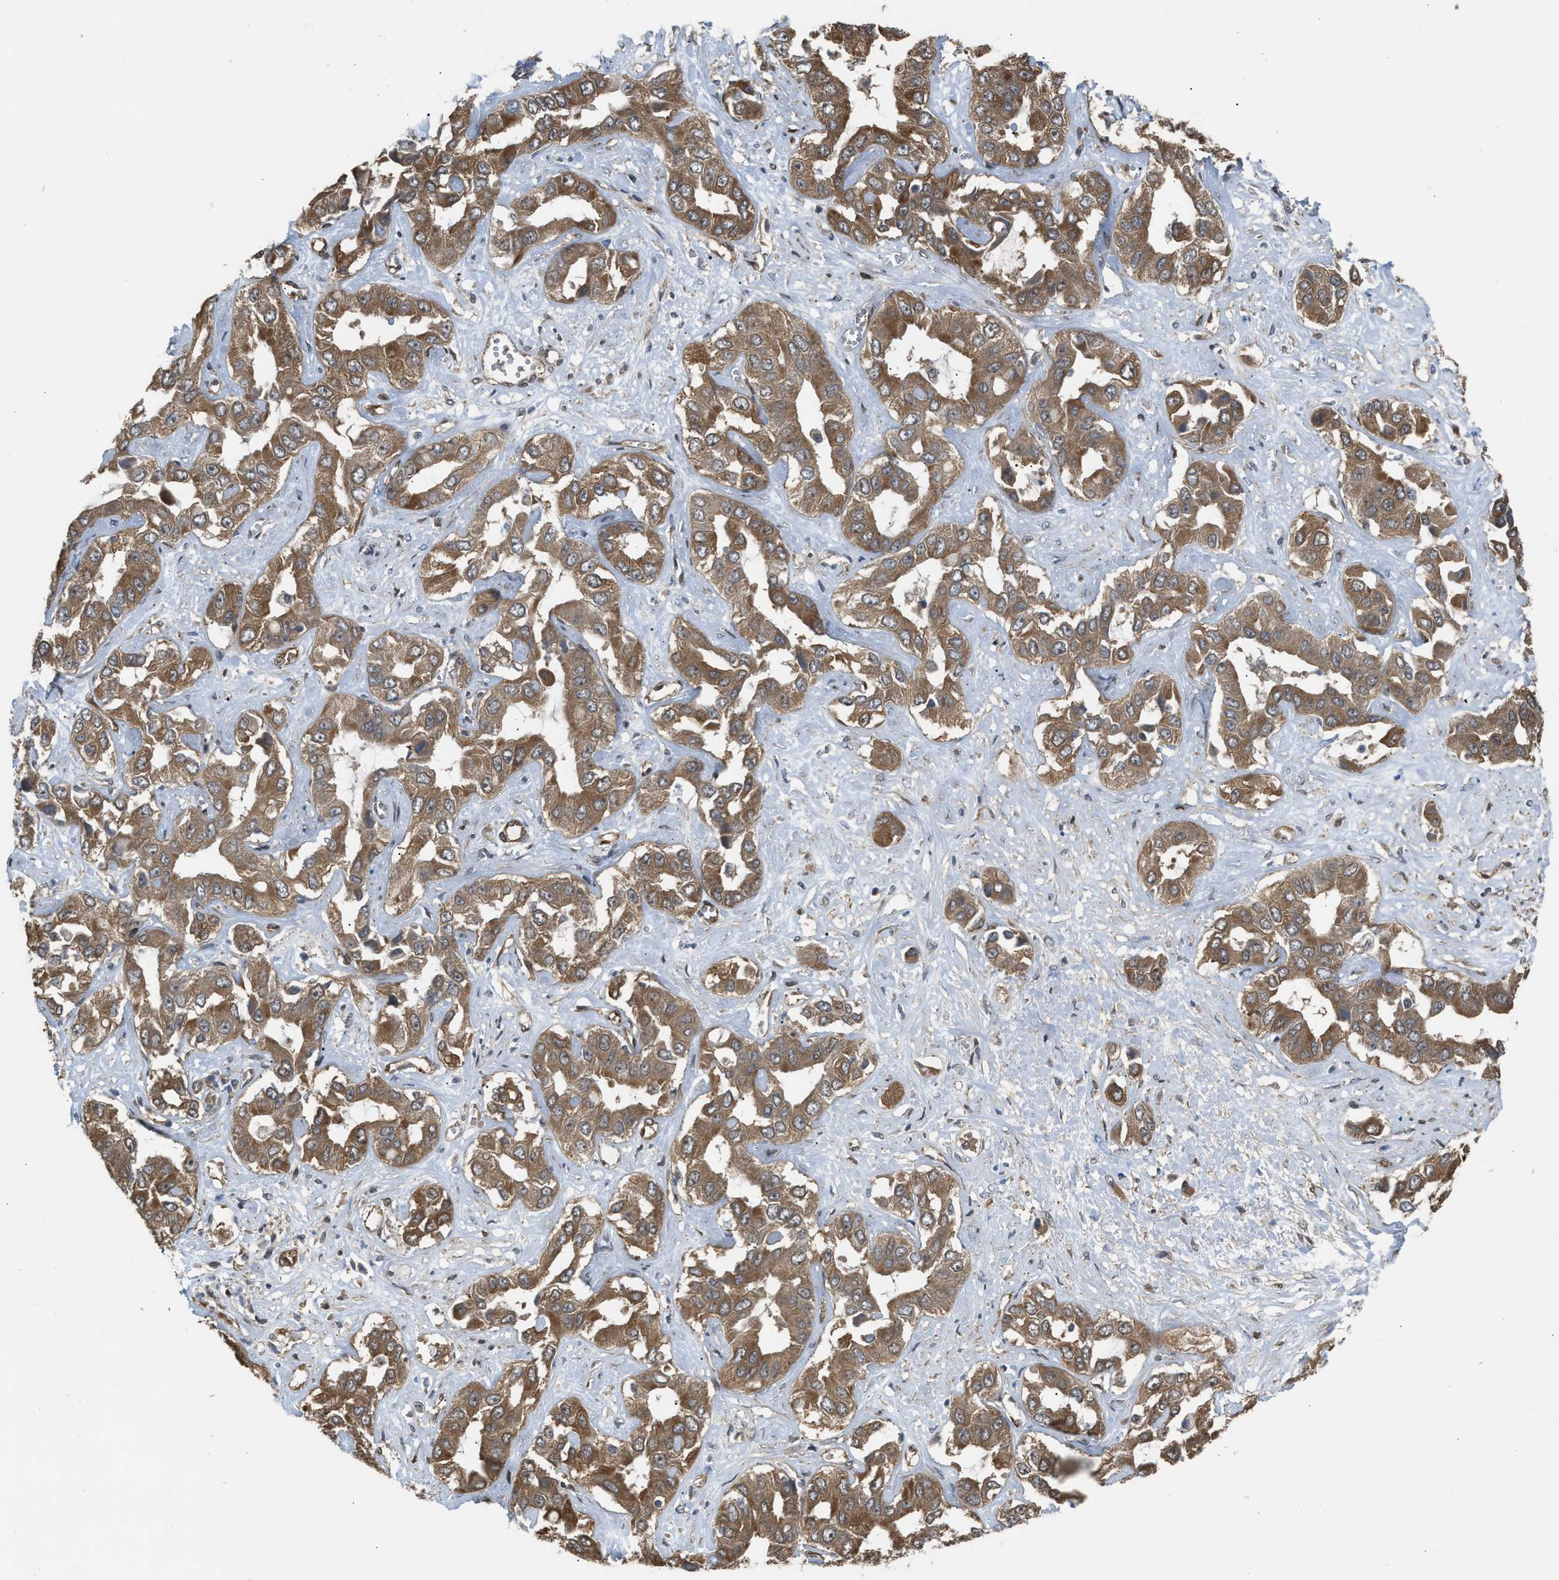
{"staining": {"intensity": "moderate", "quantity": ">75%", "location": "cytoplasmic/membranous"}, "tissue": "liver cancer", "cell_type": "Tumor cells", "image_type": "cancer", "snomed": [{"axis": "morphology", "description": "Cholangiocarcinoma"}, {"axis": "topography", "description": "Liver"}], "caption": "Cholangiocarcinoma (liver) tissue shows moderate cytoplasmic/membranous staining in about >75% of tumor cells", "gene": "BAG3", "patient": {"sex": "female", "age": 52}}